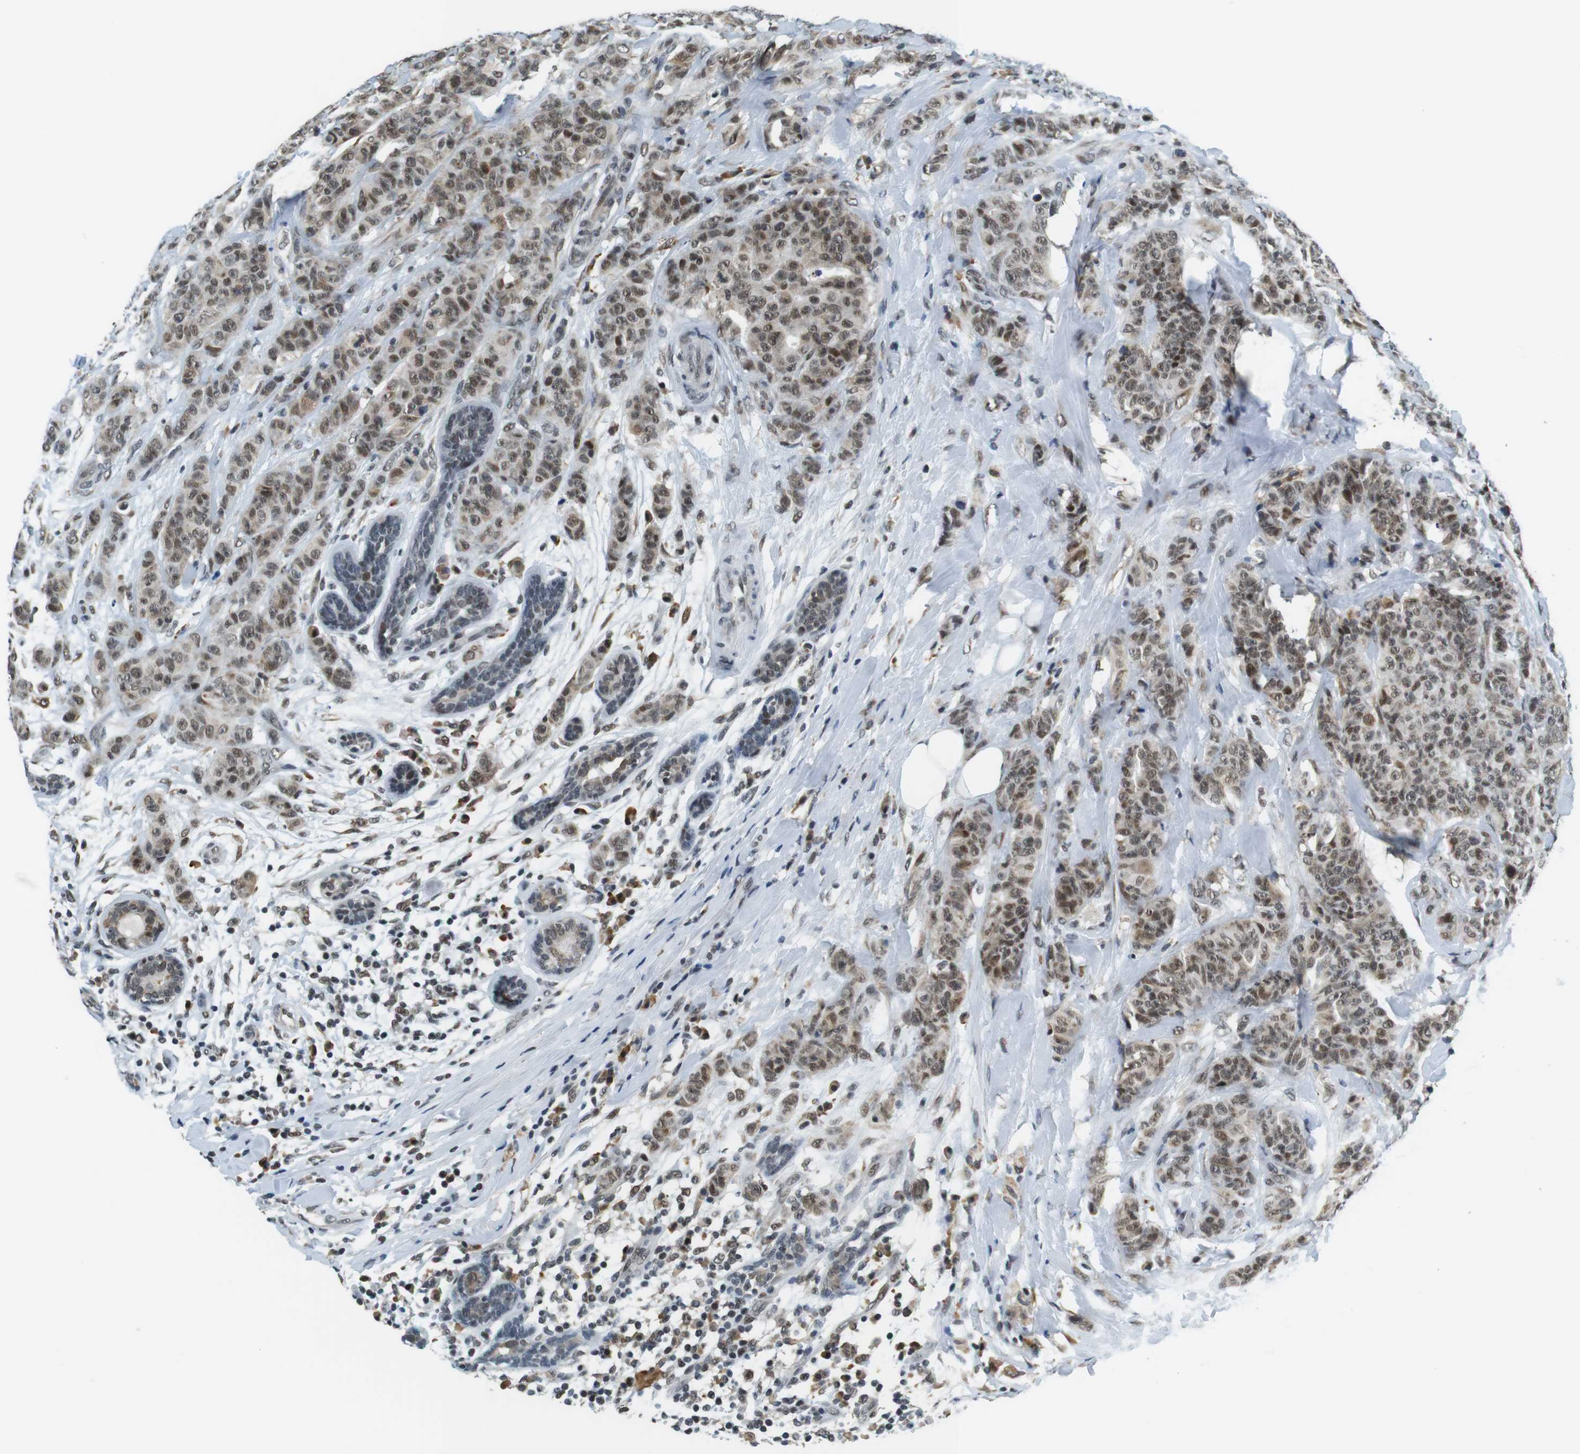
{"staining": {"intensity": "moderate", "quantity": ">75%", "location": "nuclear"}, "tissue": "breast cancer", "cell_type": "Tumor cells", "image_type": "cancer", "snomed": [{"axis": "morphology", "description": "Normal tissue, NOS"}, {"axis": "morphology", "description": "Duct carcinoma"}, {"axis": "topography", "description": "Breast"}], "caption": "Moderate nuclear protein positivity is seen in approximately >75% of tumor cells in breast invasive ductal carcinoma. The protein of interest is shown in brown color, while the nuclei are stained blue.", "gene": "RNF38", "patient": {"sex": "female", "age": 40}}